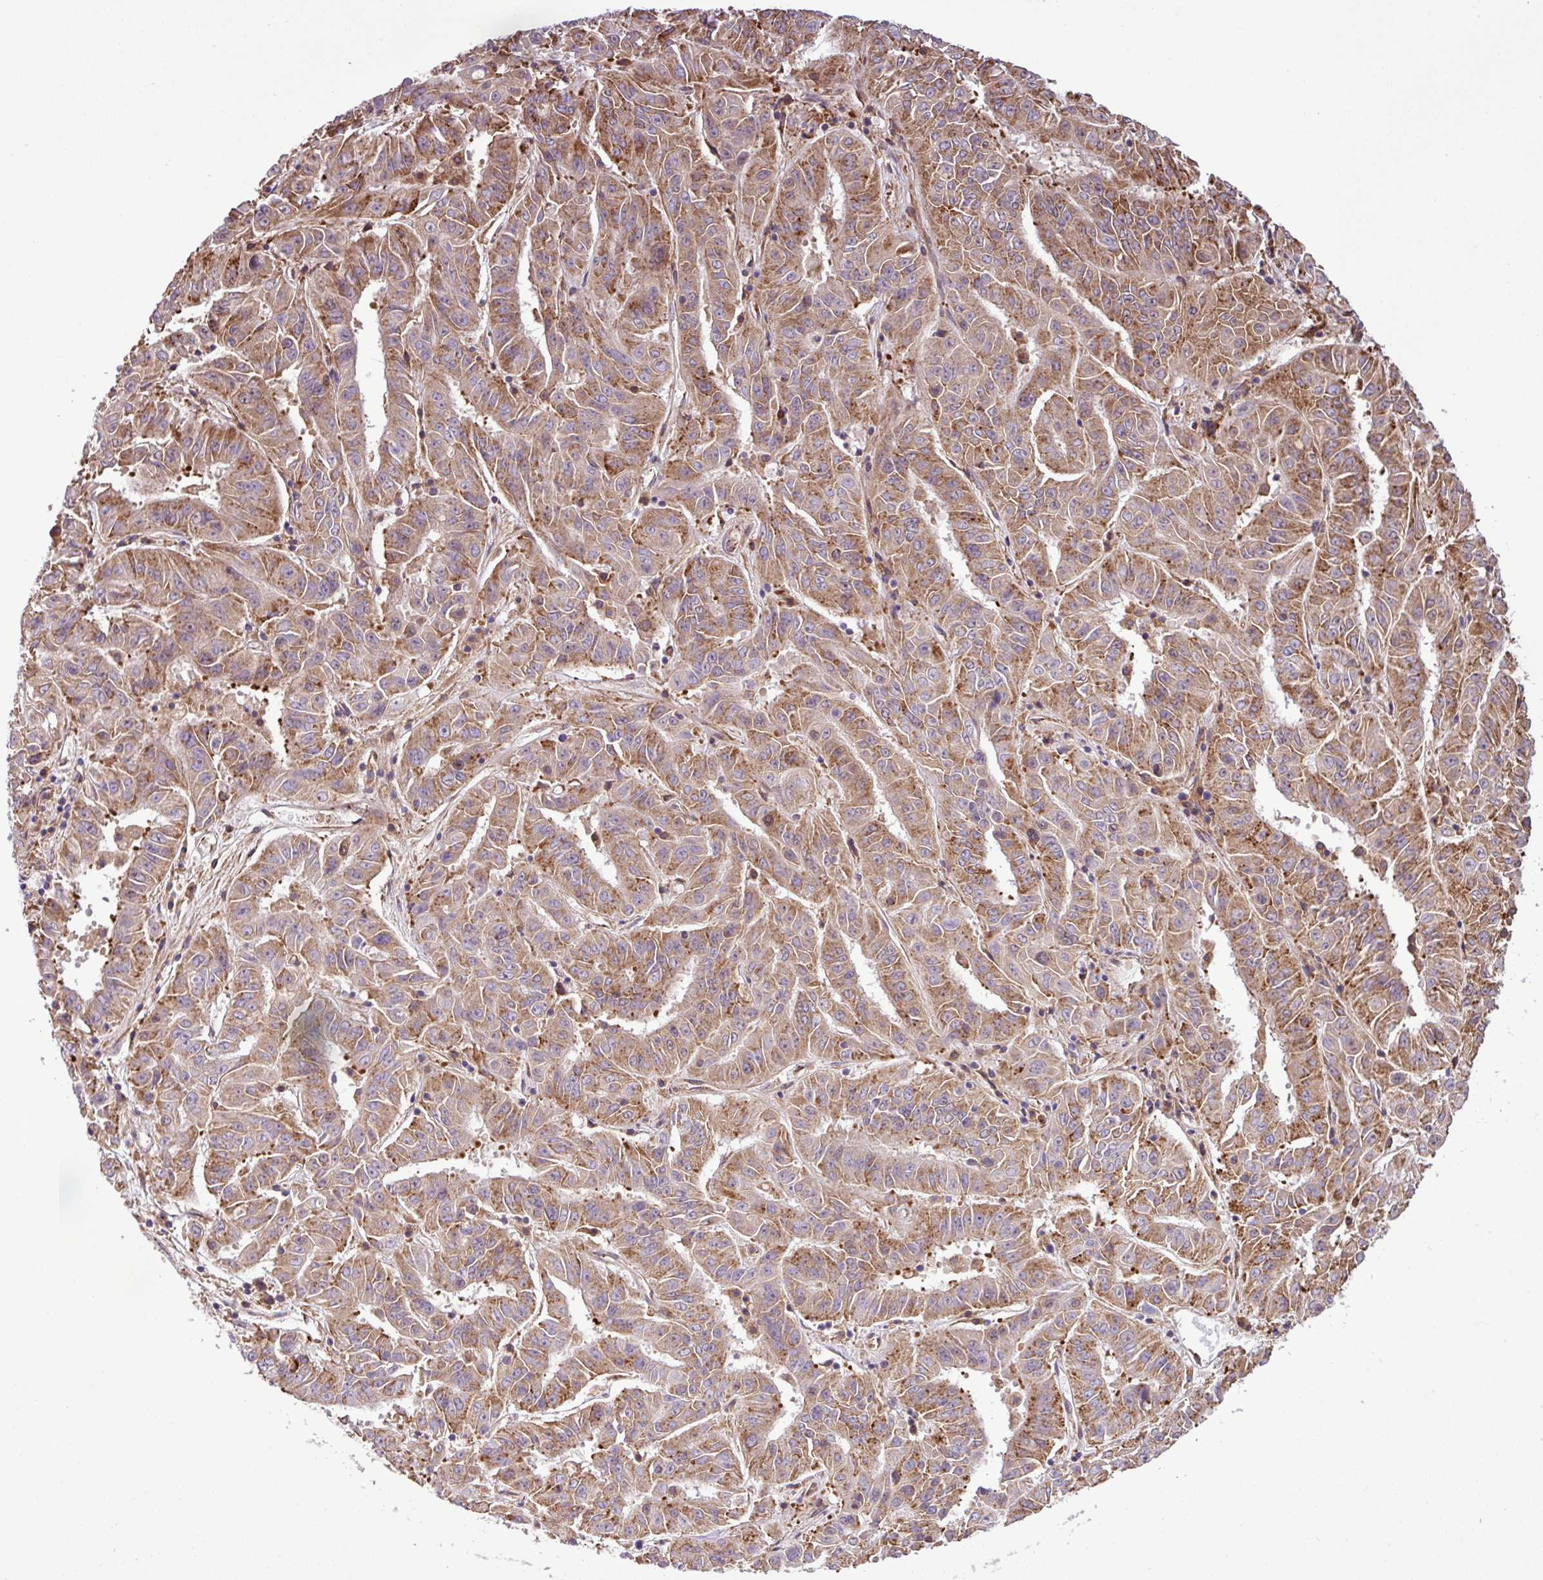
{"staining": {"intensity": "moderate", "quantity": ">75%", "location": "cytoplasmic/membranous"}, "tissue": "pancreatic cancer", "cell_type": "Tumor cells", "image_type": "cancer", "snomed": [{"axis": "morphology", "description": "Adenocarcinoma, NOS"}, {"axis": "topography", "description": "Pancreas"}], "caption": "Human pancreatic adenocarcinoma stained with a brown dye reveals moderate cytoplasmic/membranous positive expression in about >75% of tumor cells.", "gene": "DLGAP4", "patient": {"sex": "male", "age": 63}}